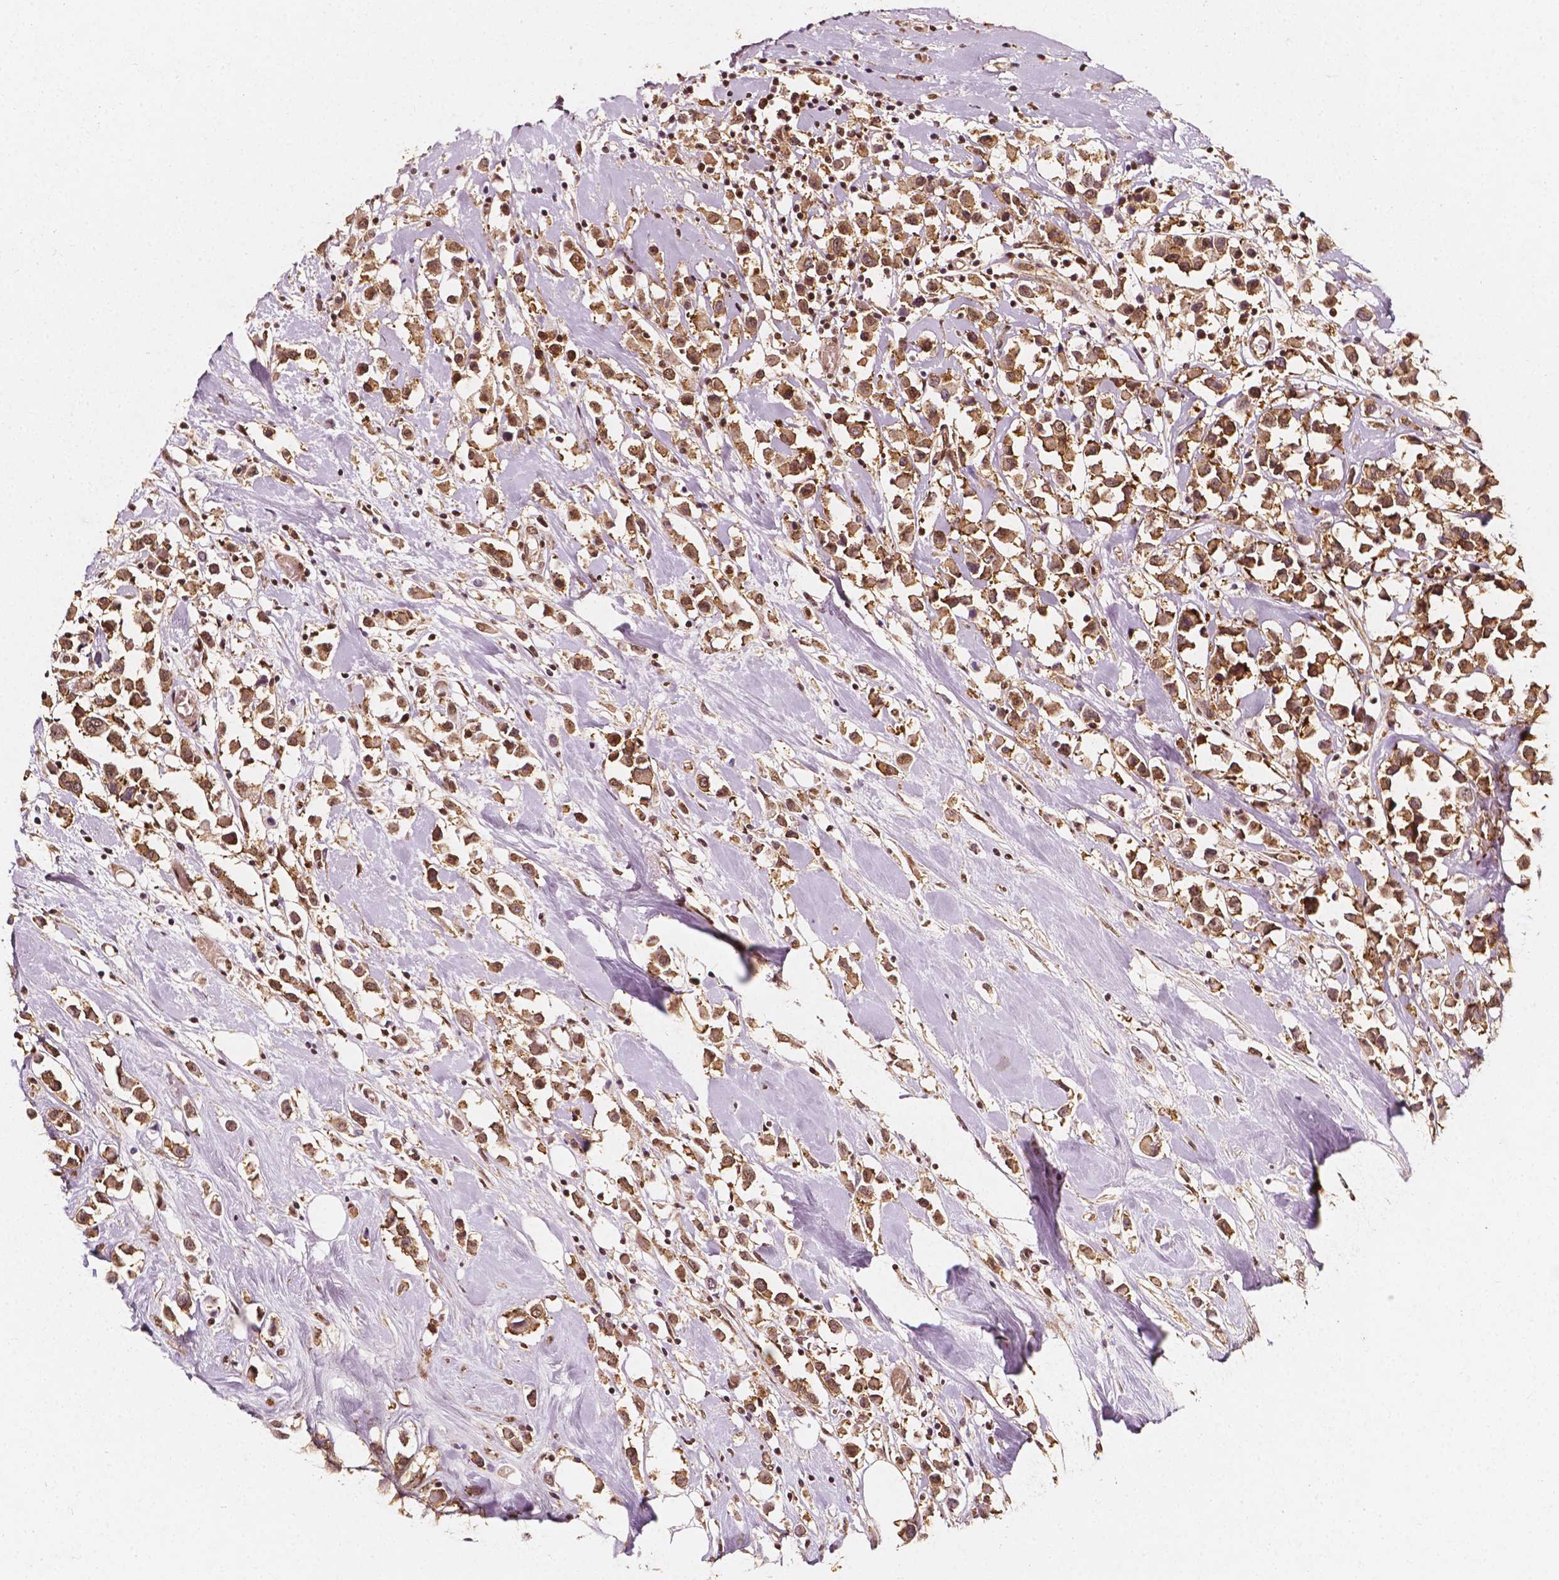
{"staining": {"intensity": "moderate", "quantity": ">75%", "location": "cytoplasmic/membranous,nuclear"}, "tissue": "breast cancer", "cell_type": "Tumor cells", "image_type": "cancer", "snomed": [{"axis": "morphology", "description": "Duct carcinoma"}, {"axis": "topography", "description": "Breast"}], "caption": "Immunohistochemistry (IHC) (DAB) staining of human breast infiltrating ductal carcinoma exhibits moderate cytoplasmic/membranous and nuclear protein positivity in approximately >75% of tumor cells.", "gene": "SMN1", "patient": {"sex": "female", "age": 61}}